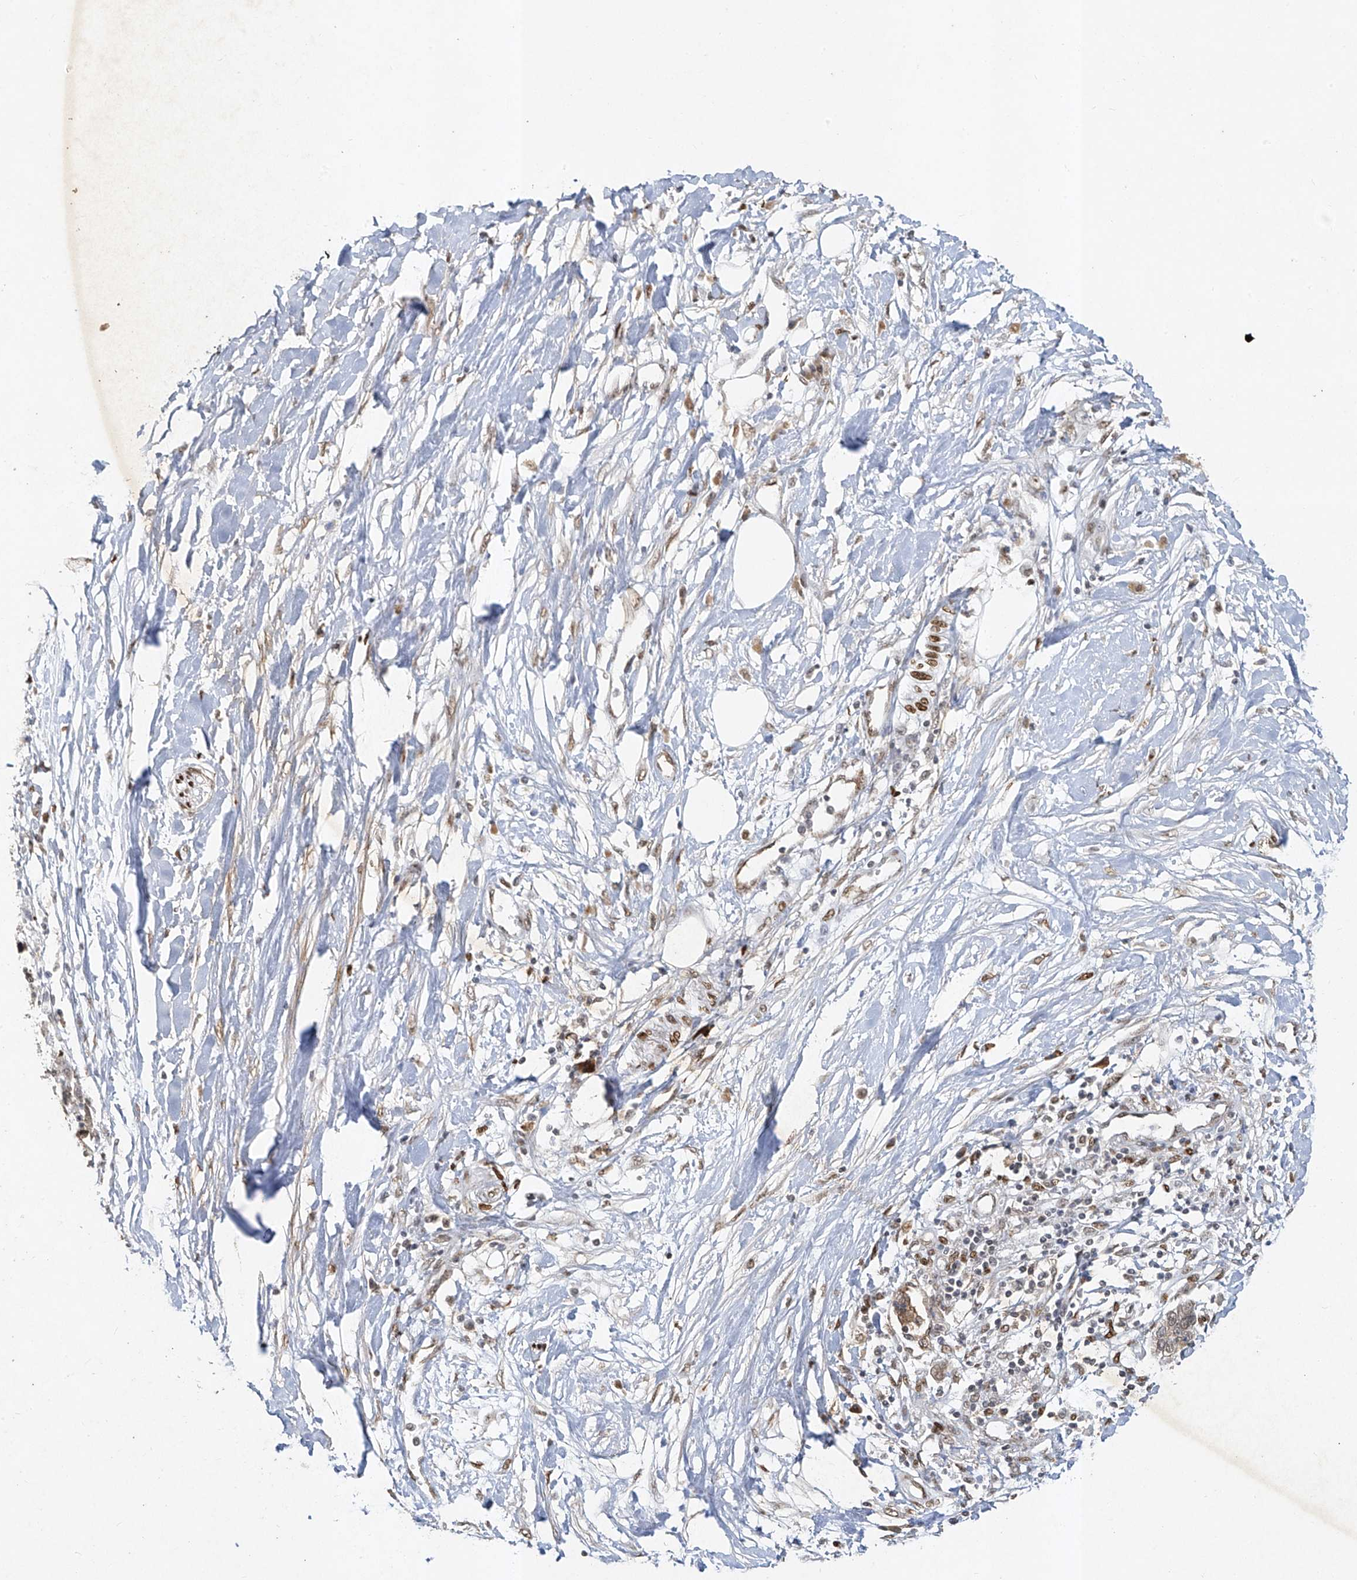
{"staining": {"intensity": "moderate", "quantity": ">75%", "location": "nuclear"}, "tissue": "pancreatic cancer", "cell_type": "Tumor cells", "image_type": "cancer", "snomed": [{"axis": "morphology", "description": "Adenocarcinoma, NOS"}, {"axis": "topography", "description": "Pancreas"}], "caption": "A brown stain labels moderate nuclear positivity of a protein in pancreatic adenocarcinoma tumor cells.", "gene": "ATRIP", "patient": {"sex": "male", "age": 56}}